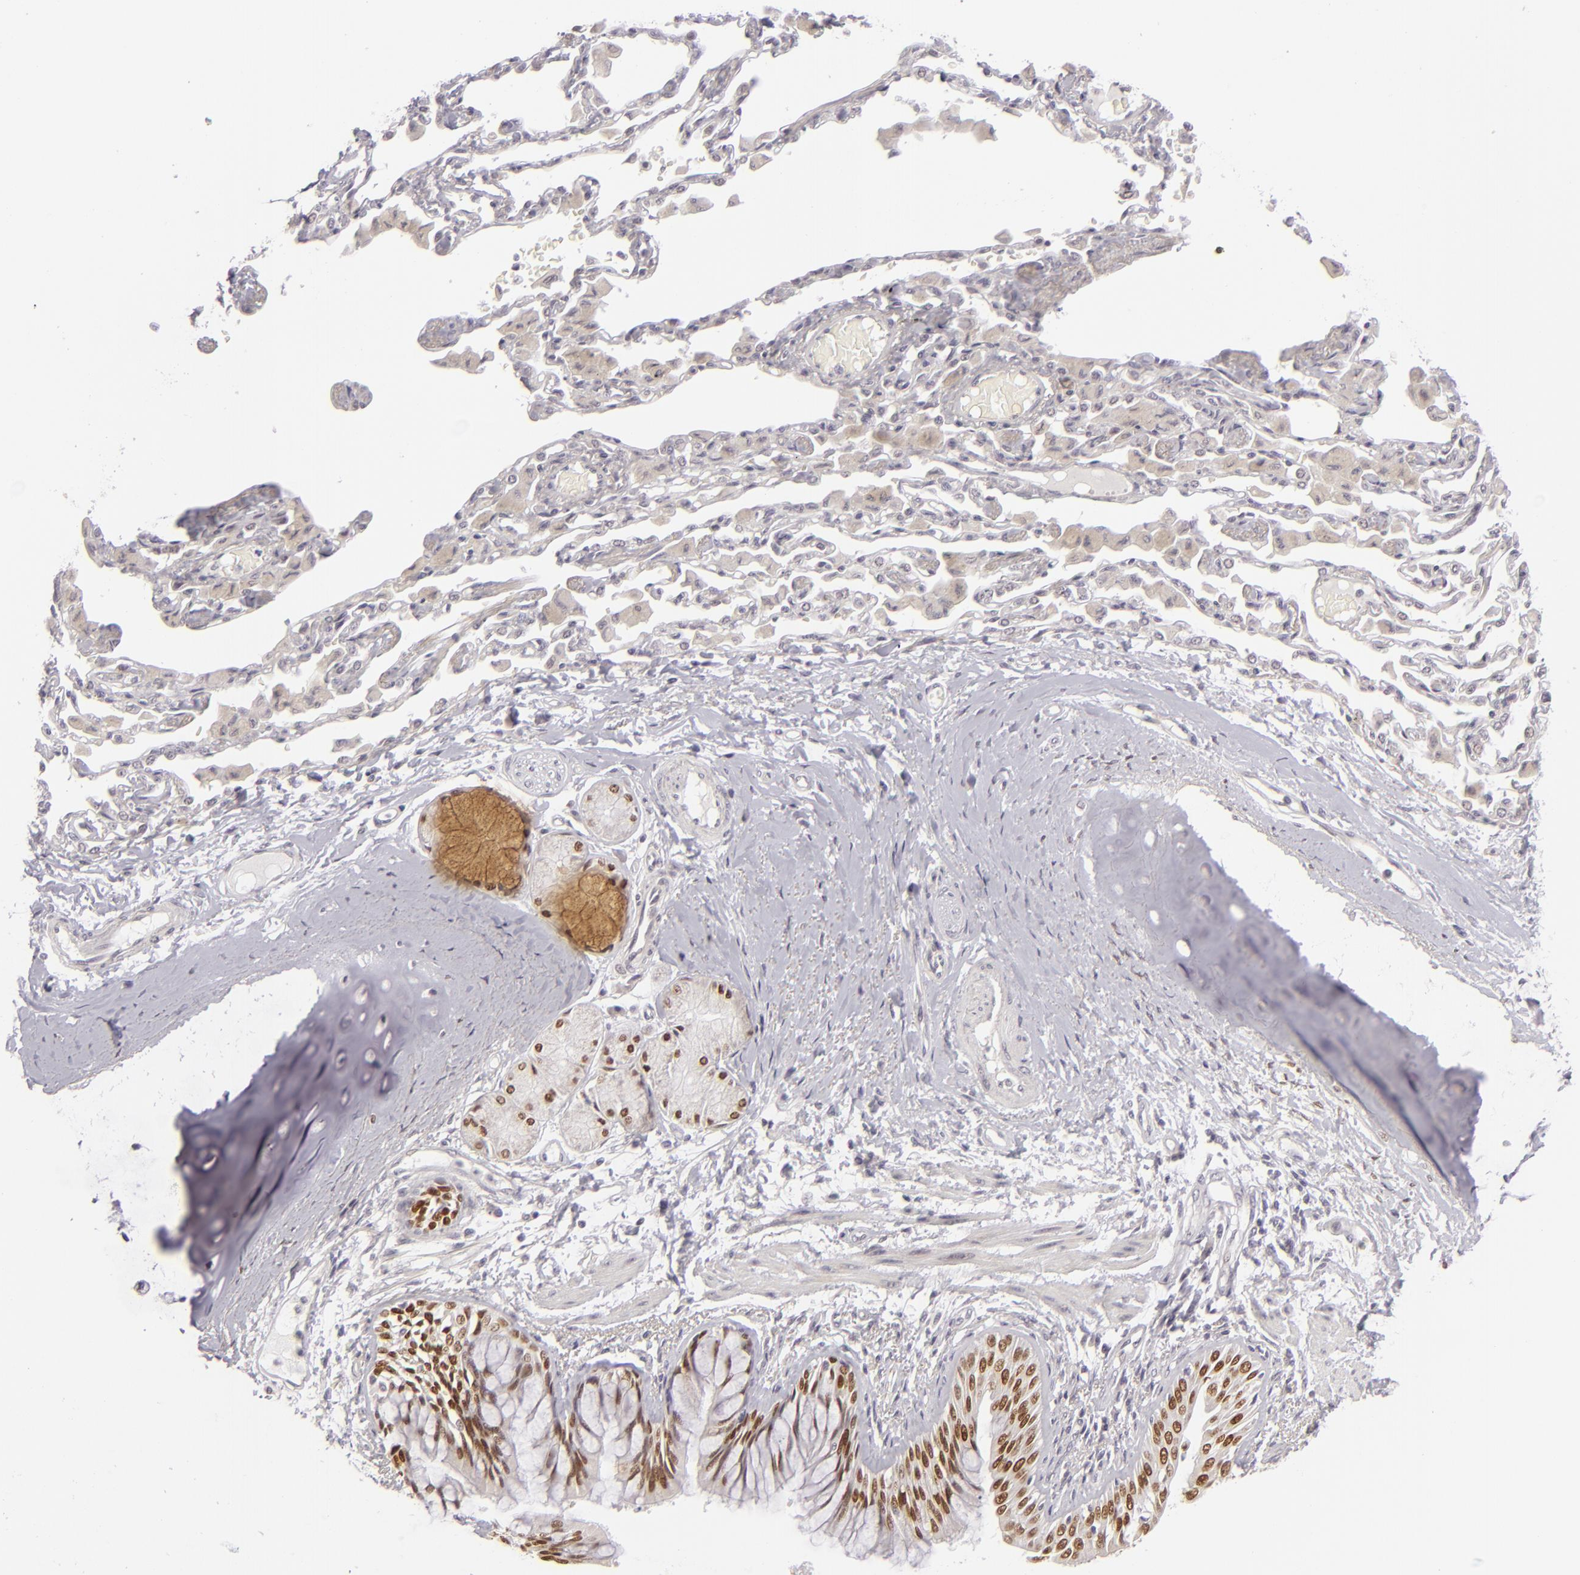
{"staining": {"intensity": "moderate", "quantity": "25%-75%", "location": "nuclear"}, "tissue": "bronchus", "cell_type": "Respiratory epithelial cells", "image_type": "normal", "snomed": [{"axis": "morphology", "description": "Normal tissue, NOS"}, {"axis": "topography", "description": "Cartilage tissue"}, {"axis": "topography", "description": "Bronchus"}, {"axis": "topography", "description": "Lung"}, {"axis": "topography", "description": "Peripheral nerve tissue"}], "caption": "IHC of benign bronchus demonstrates medium levels of moderate nuclear staining in approximately 25%-75% of respiratory epithelial cells.", "gene": "SIX1", "patient": {"sex": "female", "age": 49}}